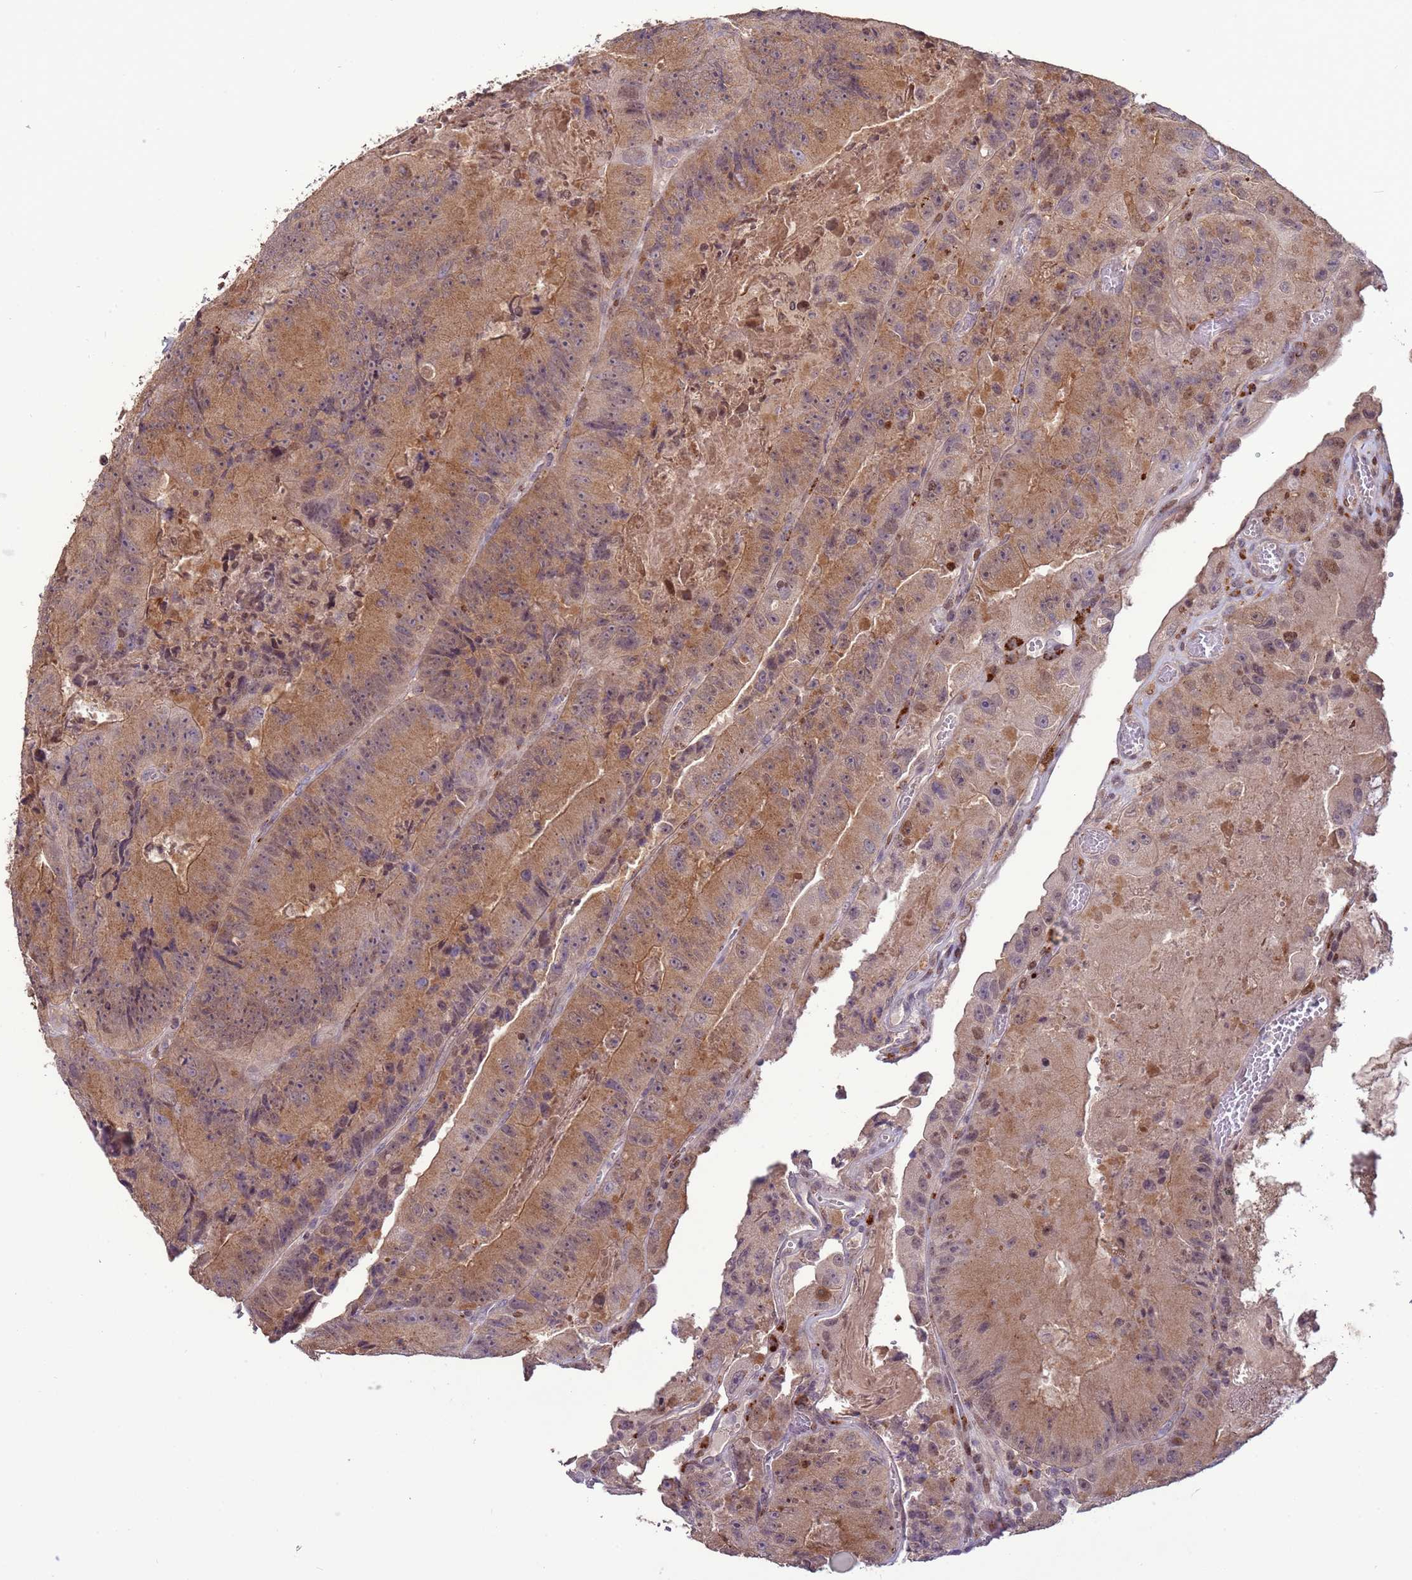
{"staining": {"intensity": "moderate", "quantity": "25%-75%", "location": "cytoplasmic/membranous"}, "tissue": "colorectal cancer", "cell_type": "Tumor cells", "image_type": "cancer", "snomed": [{"axis": "morphology", "description": "Adenocarcinoma, NOS"}, {"axis": "topography", "description": "Colon"}], "caption": "A histopathology image of colorectal adenocarcinoma stained for a protein exhibits moderate cytoplasmic/membranous brown staining in tumor cells.", "gene": "HGH1", "patient": {"sex": "female", "age": 86}}